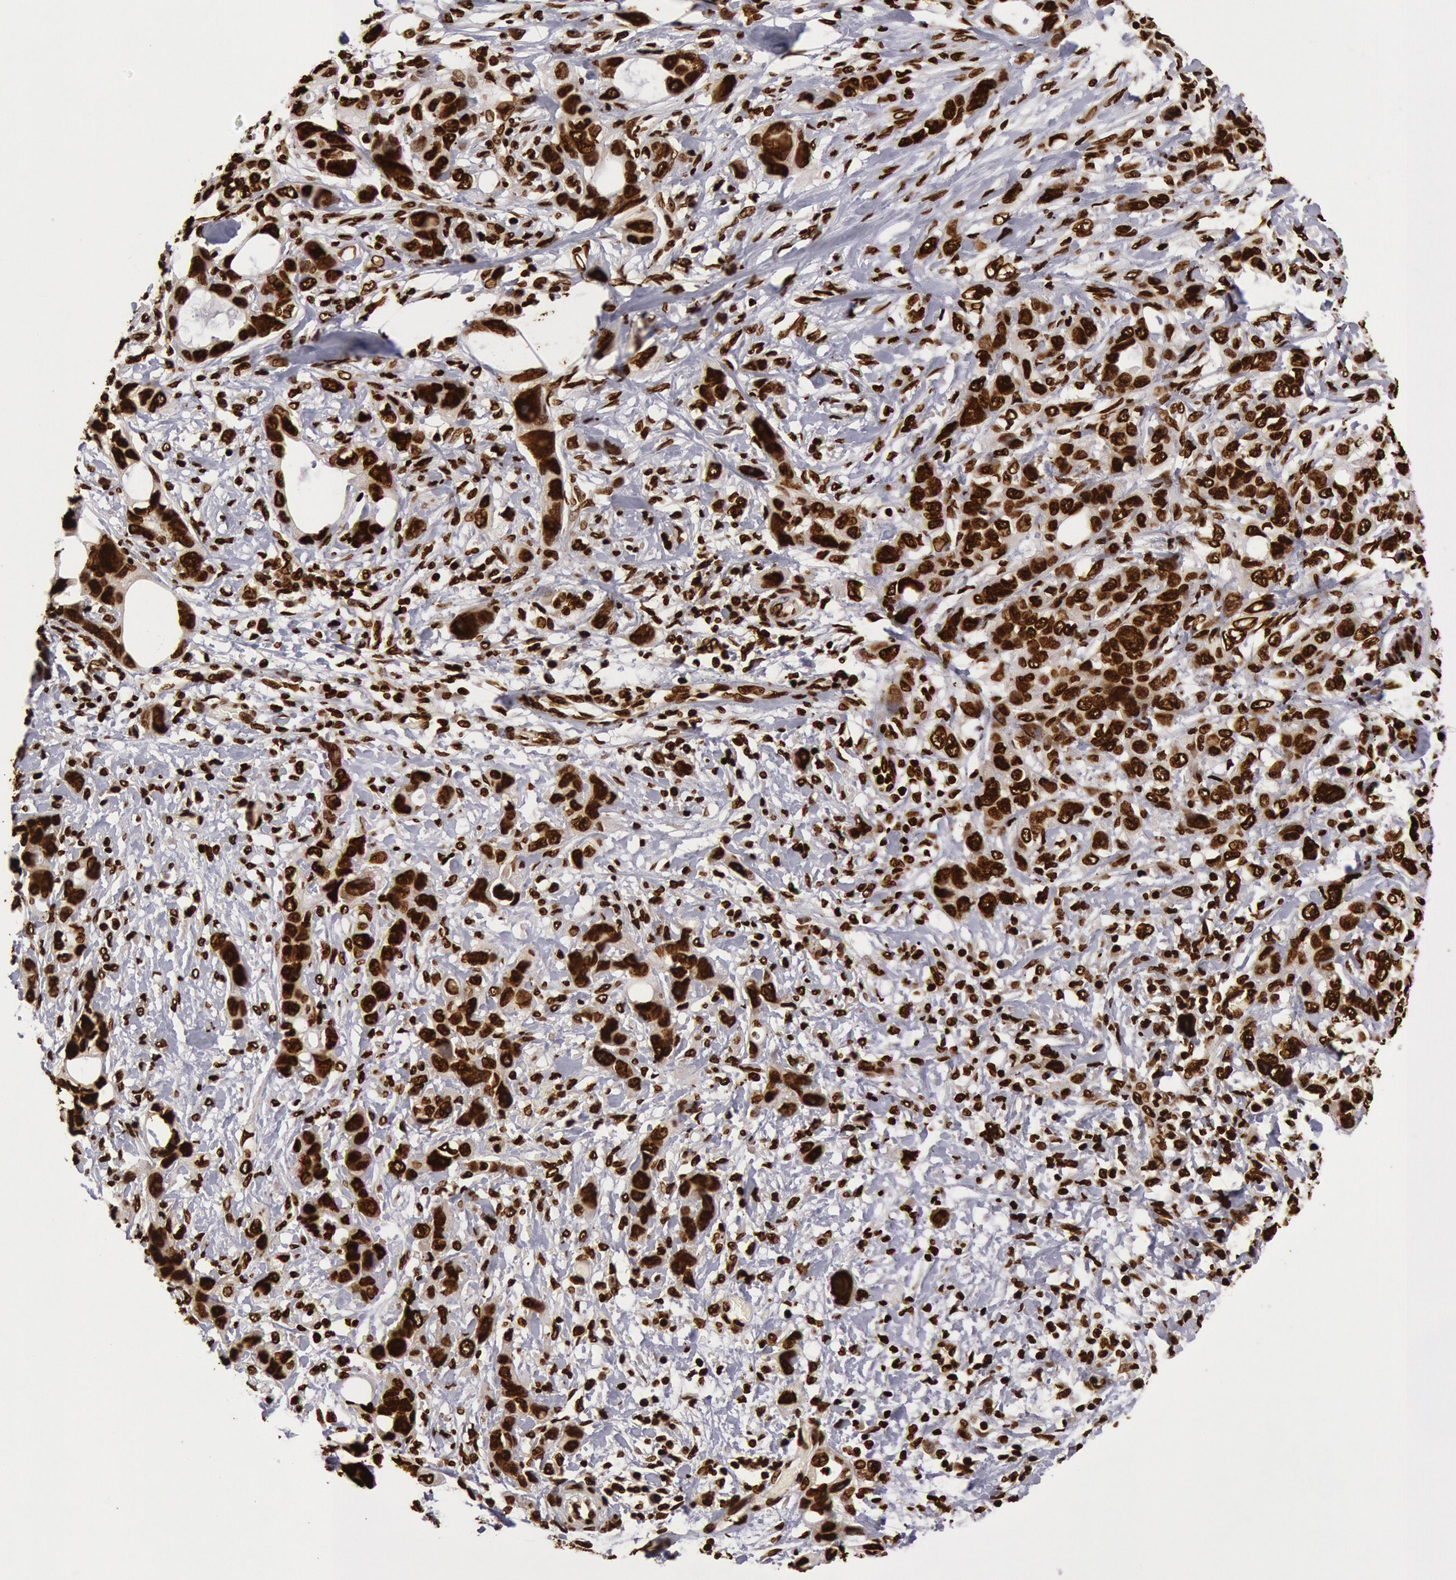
{"staining": {"intensity": "strong", "quantity": ">75%", "location": "nuclear"}, "tissue": "stomach cancer", "cell_type": "Tumor cells", "image_type": "cancer", "snomed": [{"axis": "morphology", "description": "Adenocarcinoma, NOS"}, {"axis": "topography", "description": "Stomach, upper"}], "caption": "IHC histopathology image of neoplastic tissue: adenocarcinoma (stomach) stained using immunohistochemistry (IHC) exhibits high levels of strong protein expression localized specifically in the nuclear of tumor cells, appearing as a nuclear brown color.", "gene": "H3-4", "patient": {"sex": "male", "age": 47}}